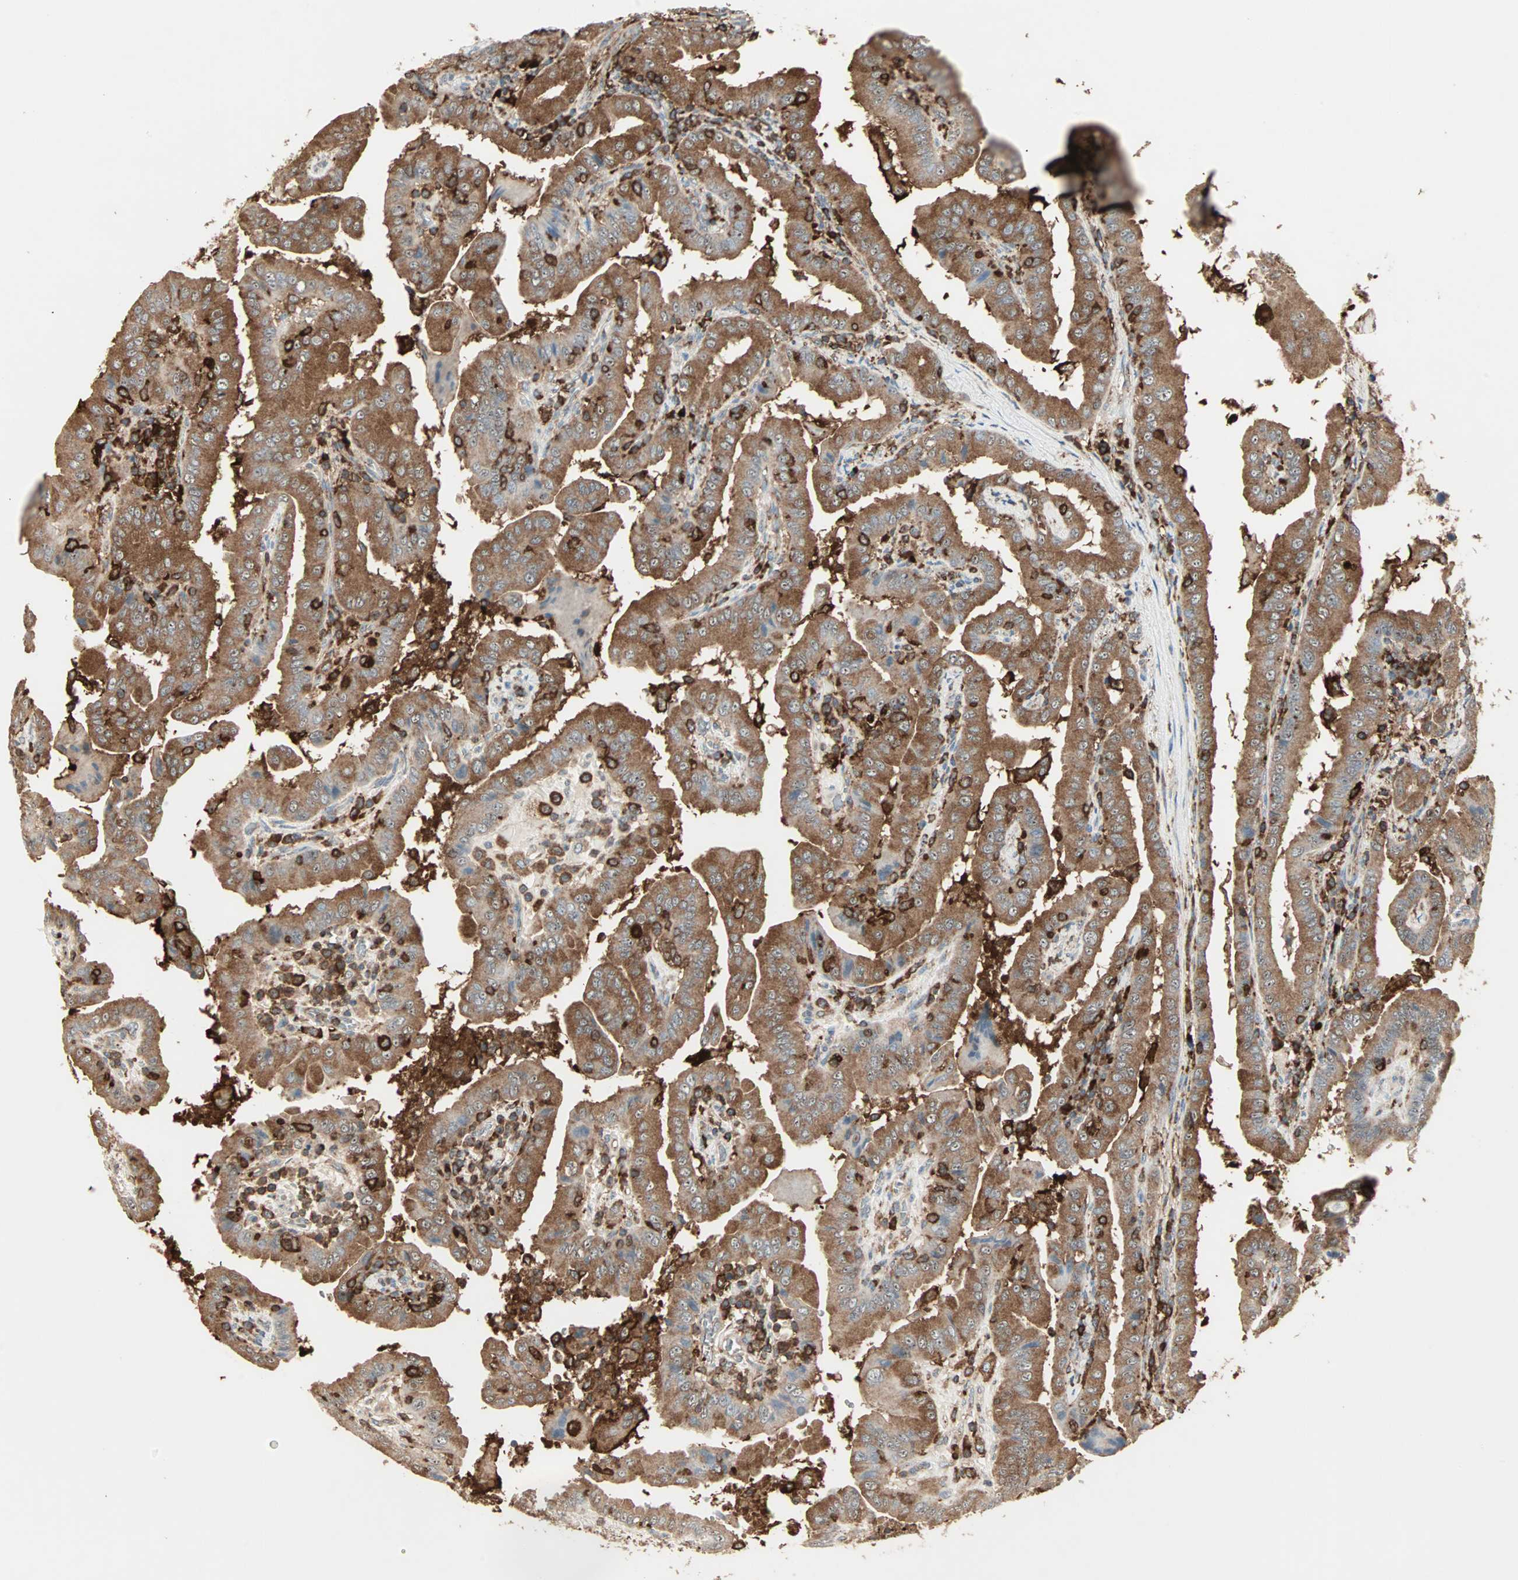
{"staining": {"intensity": "strong", "quantity": ">75%", "location": "cytoplasmic/membranous"}, "tissue": "thyroid cancer", "cell_type": "Tumor cells", "image_type": "cancer", "snomed": [{"axis": "morphology", "description": "Papillary adenocarcinoma, NOS"}, {"axis": "topography", "description": "Thyroid gland"}], "caption": "Human papillary adenocarcinoma (thyroid) stained with a brown dye demonstrates strong cytoplasmic/membranous positive positivity in approximately >75% of tumor cells.", "gene": "MMP3", "patient": {"sex": "male", "age": 33}}